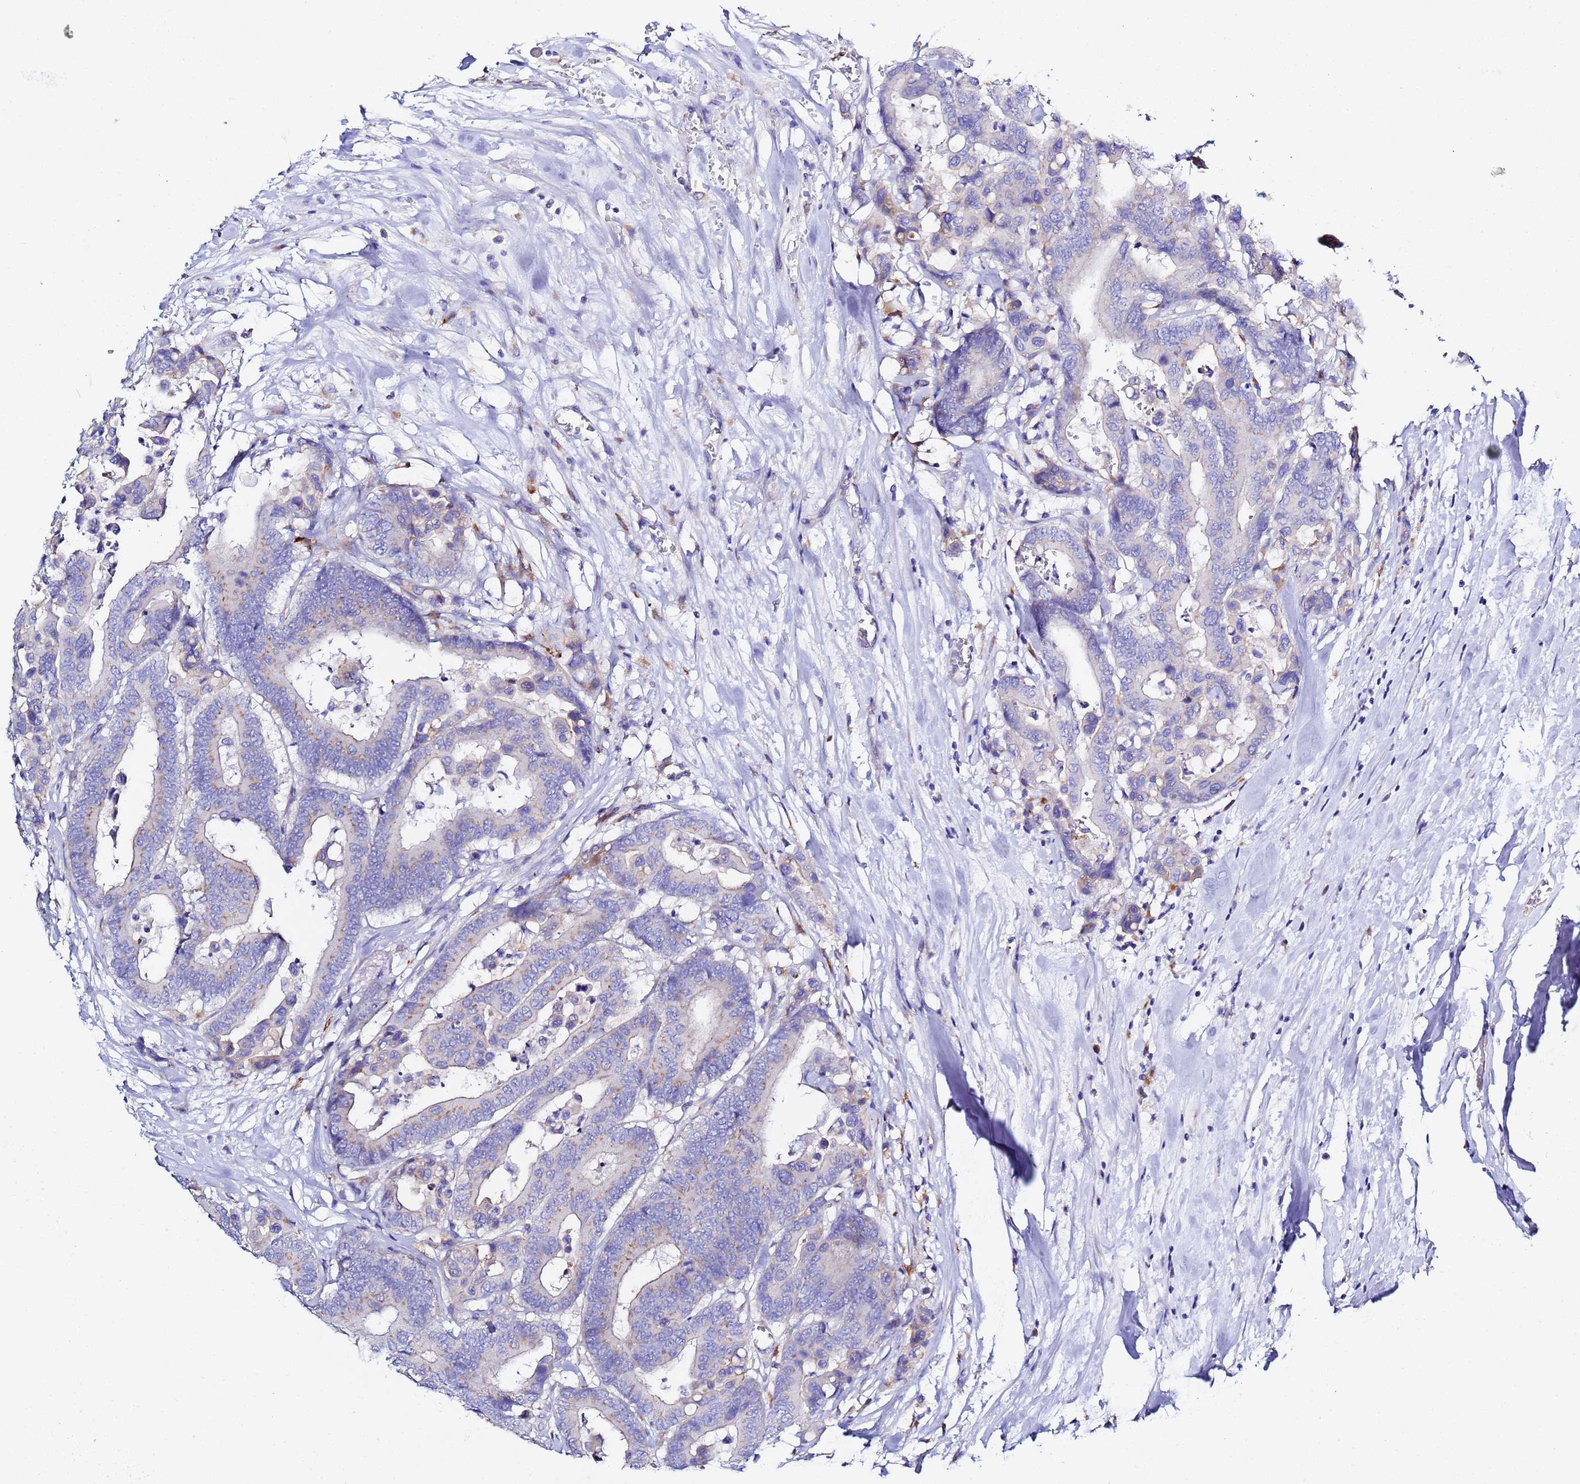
{"staining": {"intensity": "weak", "quantity": "<25%", "location": "cytoplasmic/membranous"}, "tissue": "colorectal cancer", "cell_type": "Tumor cells", "image_type": "cancer", "snomed": [{"axis": "morphology", "description": "Normal tissue, NOS"}, {"axis": "morphology", "description": "Adenocarcinoma, NOS"}, {"axis": "topography", "description": "Colon"}], "caption": "High power microscopy photomicrograph of an immunohistochemistry (IHC) photomicrograph of colorectal adenocarcinoma, revealing no significant staining in tumor cells. (DAB (3,3'-diaminobenzidine) immunohistochemistry visualized using brightfield microscopy, high magnification).", "gene": "VTI1B", "patient": {"sex": "male", "age": 82}}